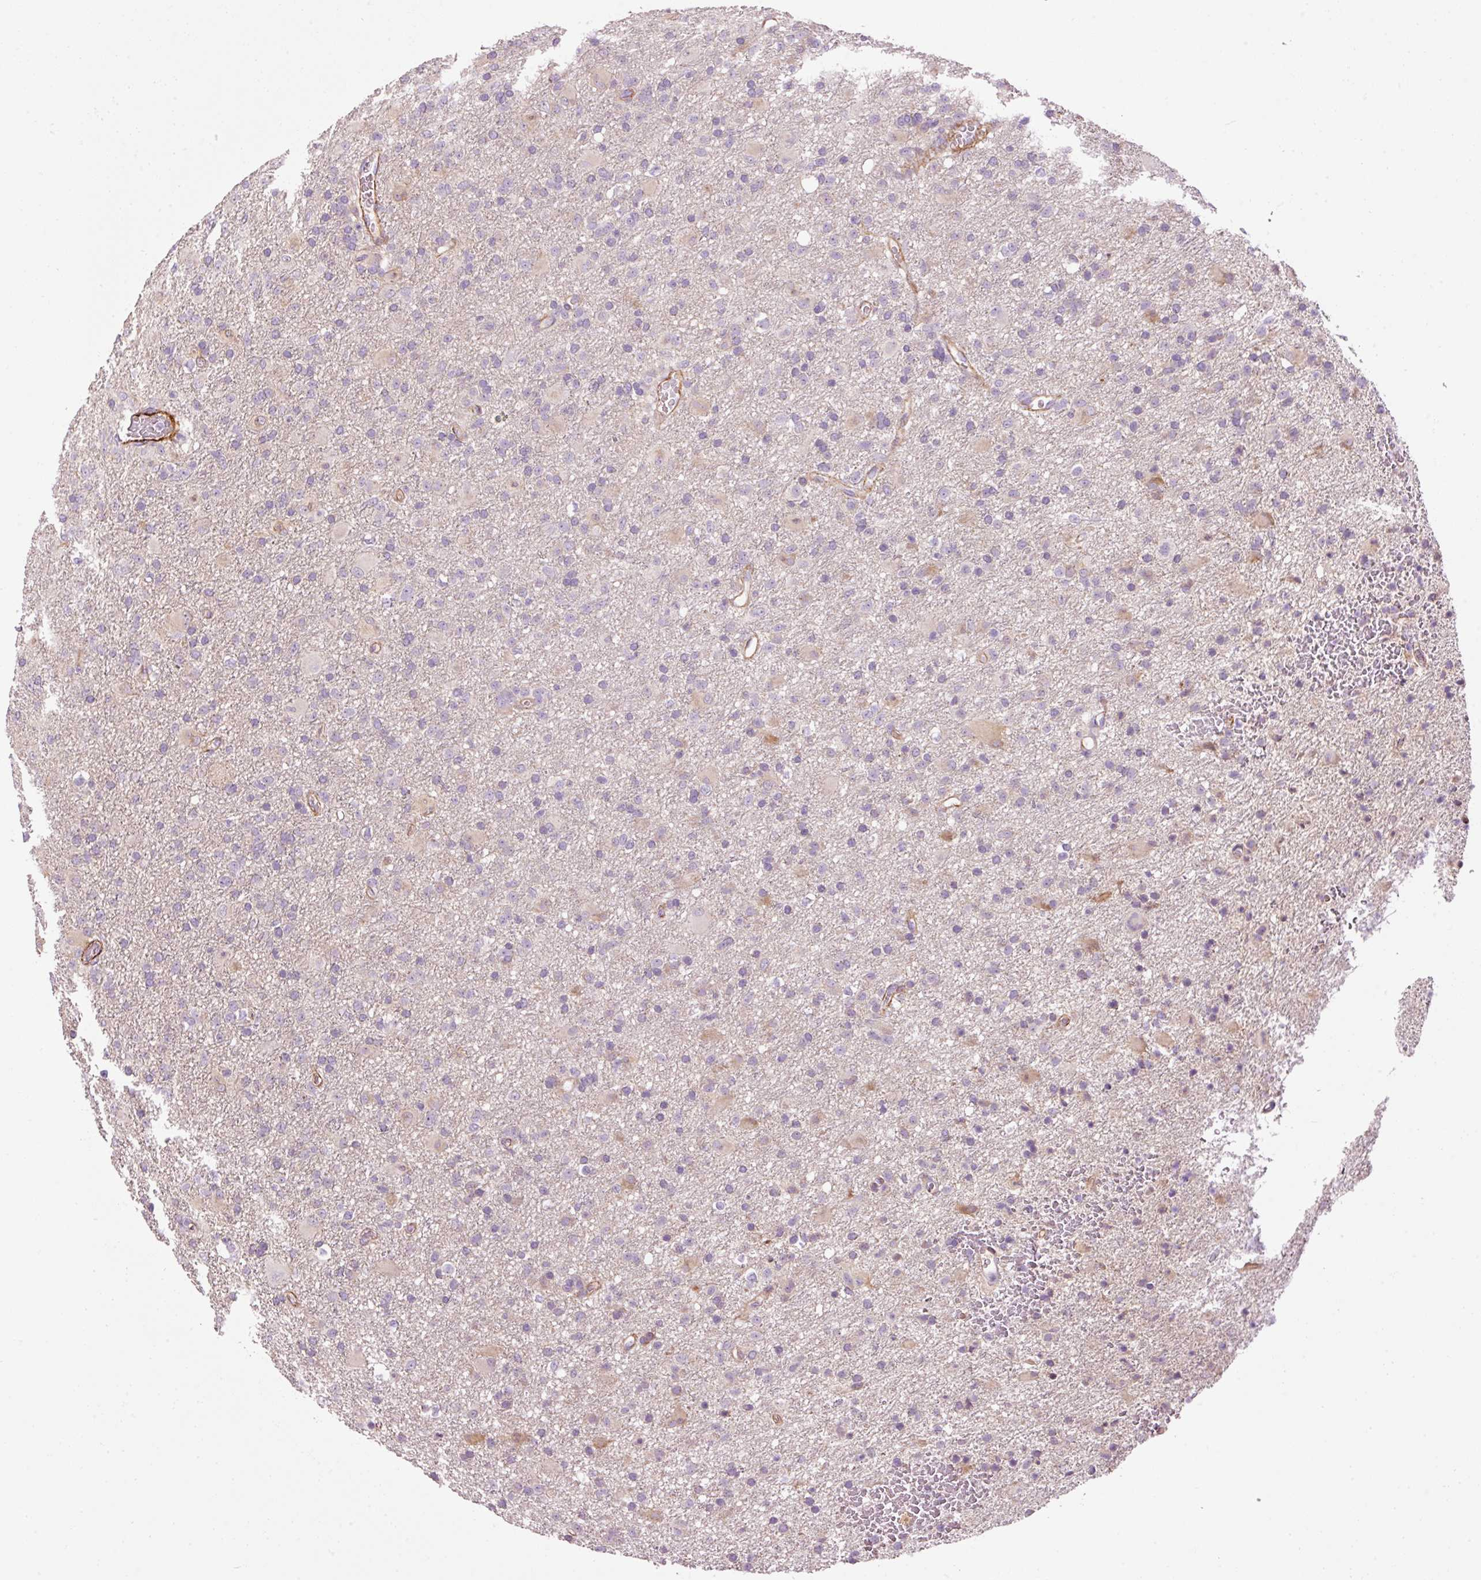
{"staining": {"intensity": "negative", "quantity": "none", "location": "none"}, "tissue": "glioma", "cell_type": "Tumor cells", "image_type": "cancer", "snomed": [{"axis": "morphology", "description": "Glioma, malignant, Low grade"}, {"axis": "topography", "description": "Brain"}], "caption": "Tumor cells show no significant protein positivity in malignant low-grade glioma.", "gene": "ANKRD20A1", "patient": {"sex": "male", "age": 65}}